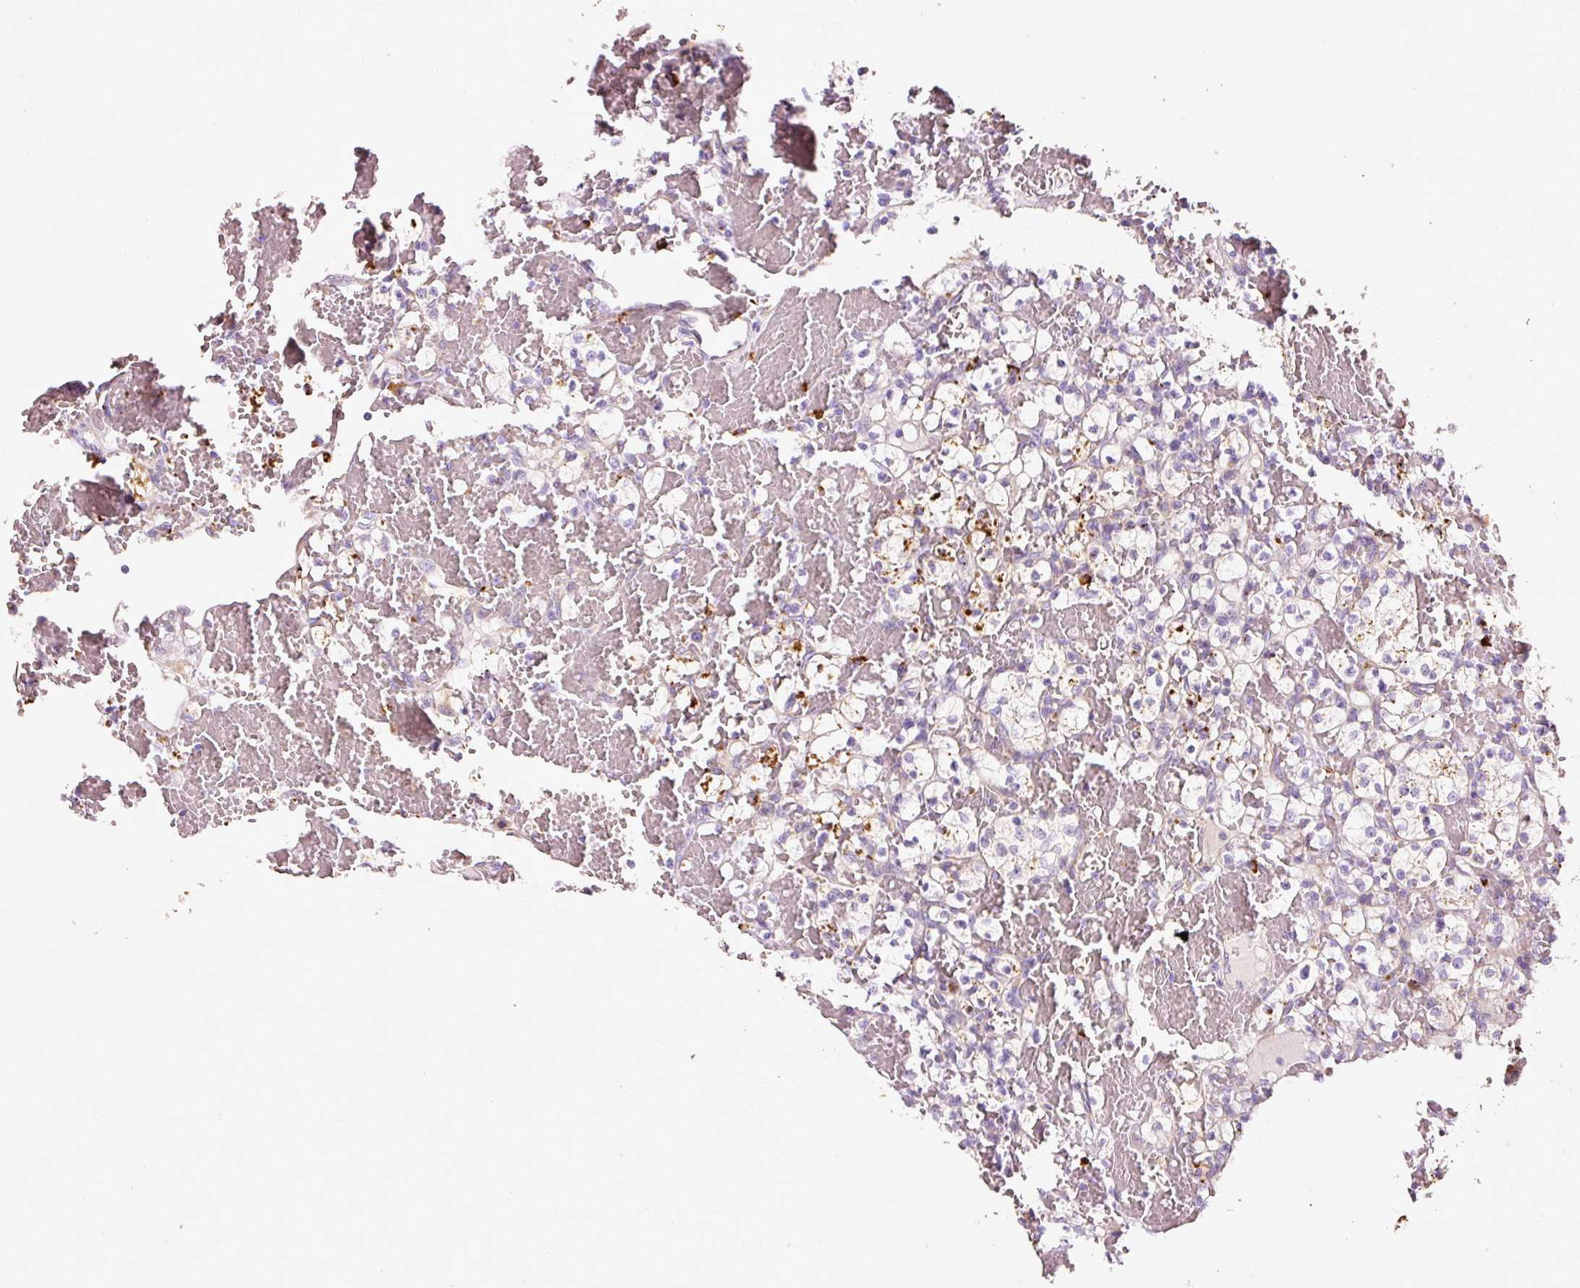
{"staining": {"intensity": "negative", "quantity": "none", "location": "none"}, "tissue": "renal cancer", "cell_type": "Tumor cells", "image_type": "cancer", "snomed": [{"axis": "morphology", "description": "Adenocarcinoma, NOS"}, {"axis": "topography", "description": "Kidney"}], "caption": "Immunohistochemistry image of neoplastic tissue: human renal cancer stained with DAB (3,3'-diaminobenzidine) displays no significant protein positivity in tumor cells.", "gene": "TMC8", "patient": {"sex": "female", "age": 60}}